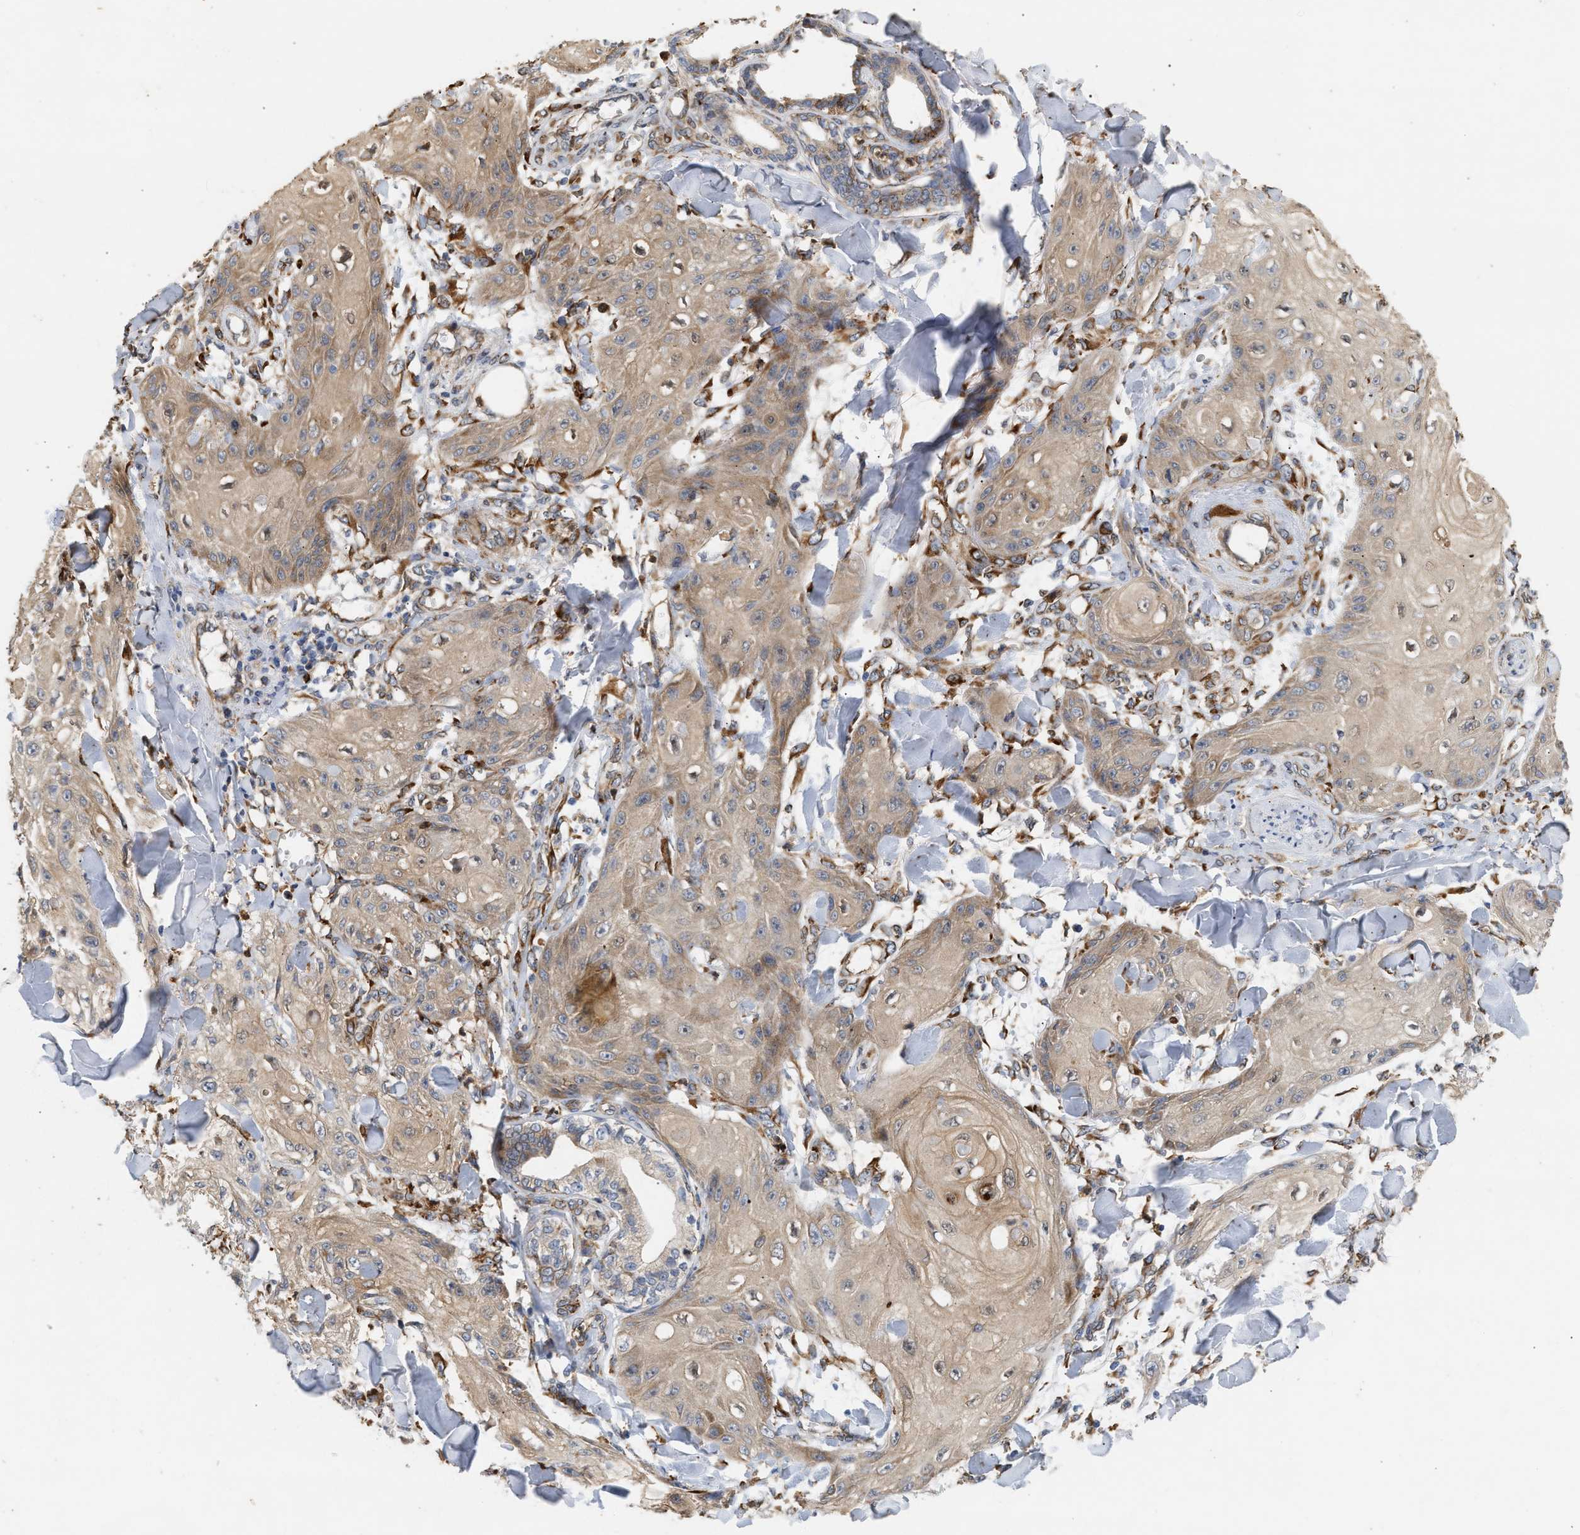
{"staining": {"intensity": "weak", "quantity": ">75%", "location": "cytoplasmic/membranous"}, "tissue": "skin cancer", "cell_type": "Tumor cells", "image_type": "cancer", "snomed": [{"axis": "morphology", "description": "Squamous cell carcinoma, NOS"}, {"axis": "topography", "description": "Skin"}], "caption": "Immunohistochemistry (DAB (3,3'-diaminobenzidine)) staining of skin cancer (squamous cell carcinoma) demonstrates weak cytoplasmic/membranous protein expression in about >75% of tumor cells.", "gene": "PLCD1", "patient": {"sex": "male", "age": 74}}